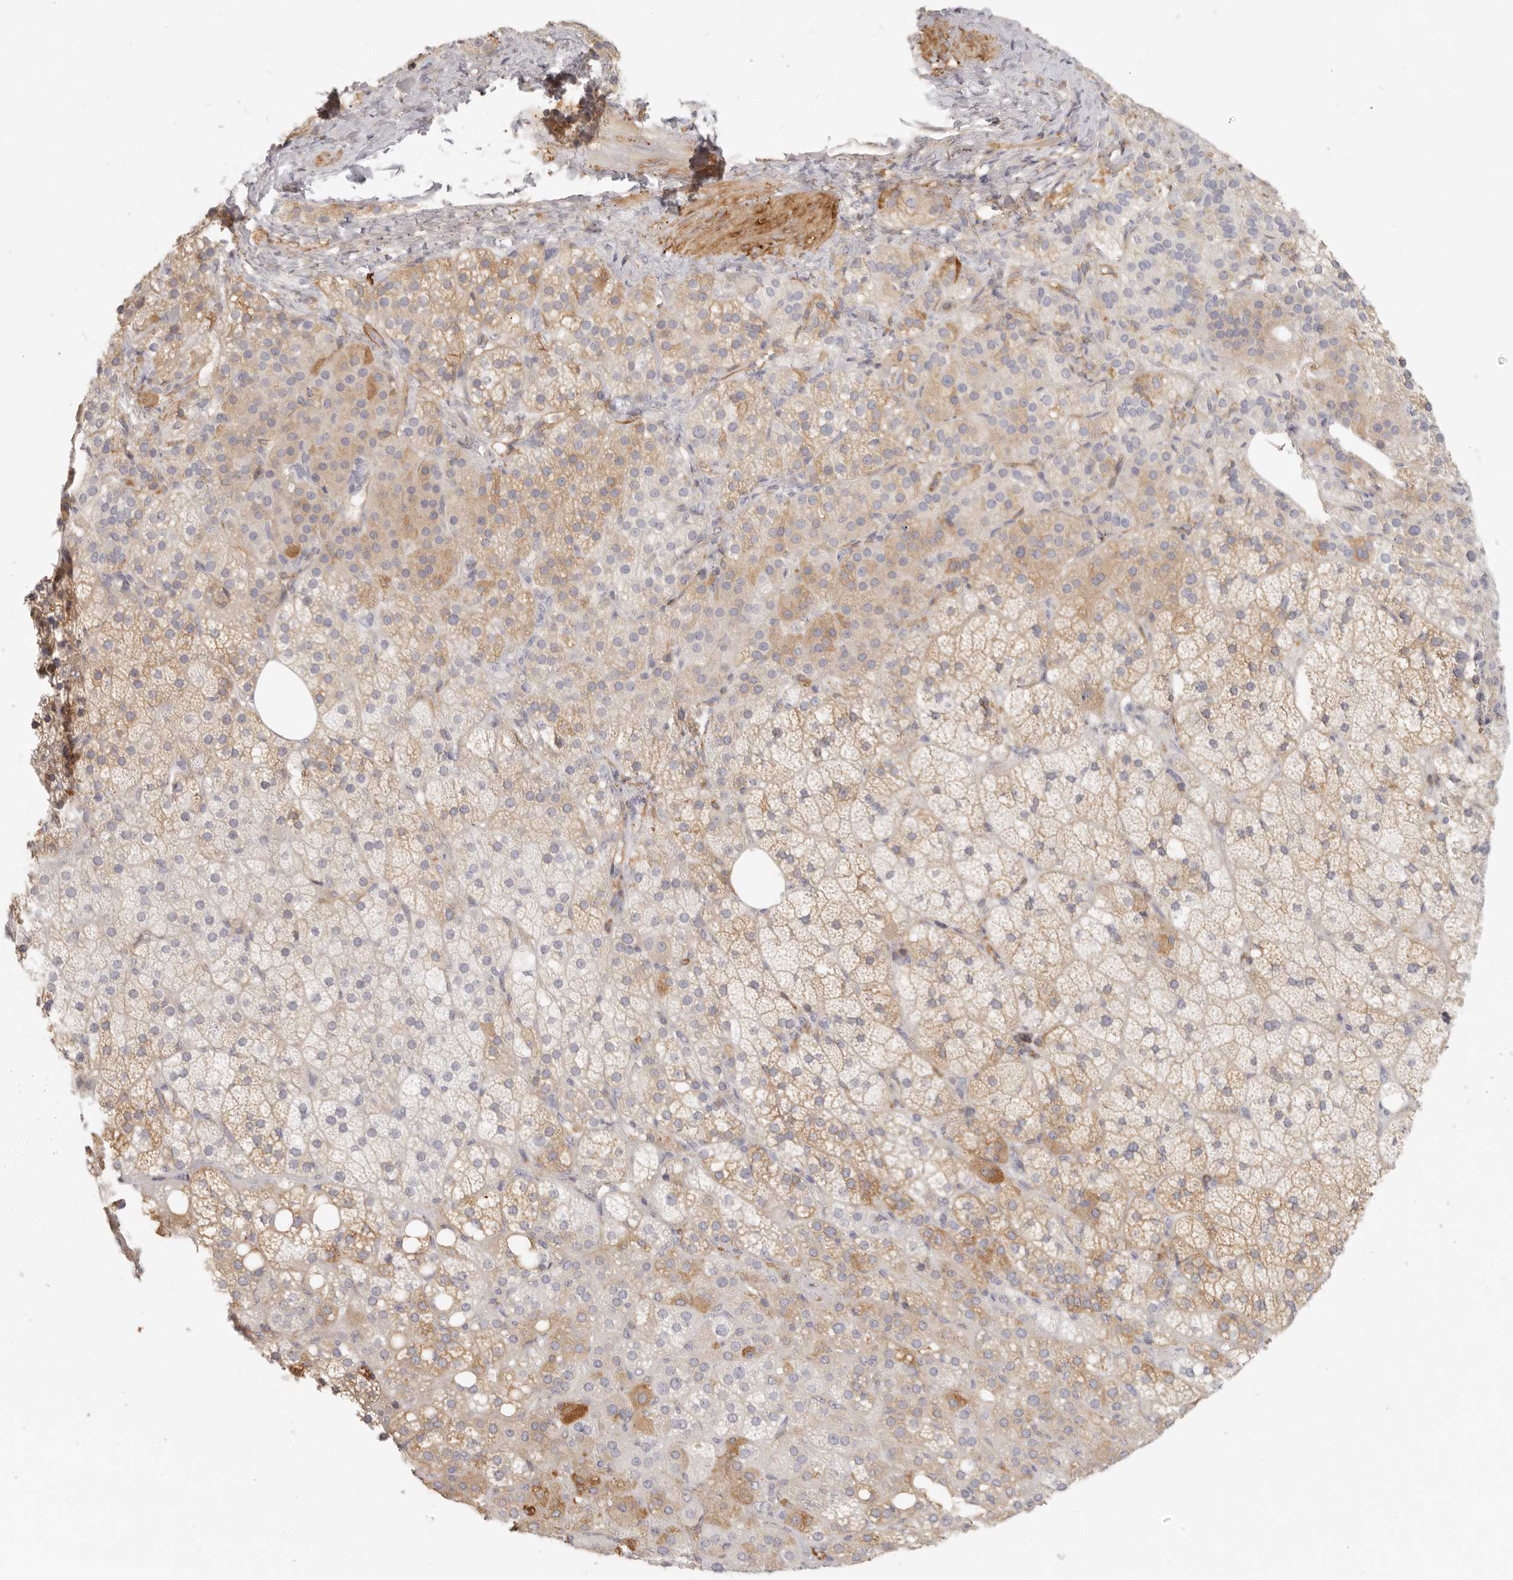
{"staining": {"intensity": "moderate", "quantity": "<25%", "location": "cytoplasmic/membranous"}, "tissue": "adrenal gland", "cell_type": "Glandular cells", "image_type": "normal", "snomed": [{"axis": "morphology", "description": "Normal tissue, NOS"}, {"axis": "topography", "description": "Adrenal gland"}], "caption": "Protein staining of benign adrenal gland displays moderate cytoplasmic/membranous positivity in about <25% of glandular cells.", "gene": "NIBAN1", "patient": {"sex": "female", "age": 59}}